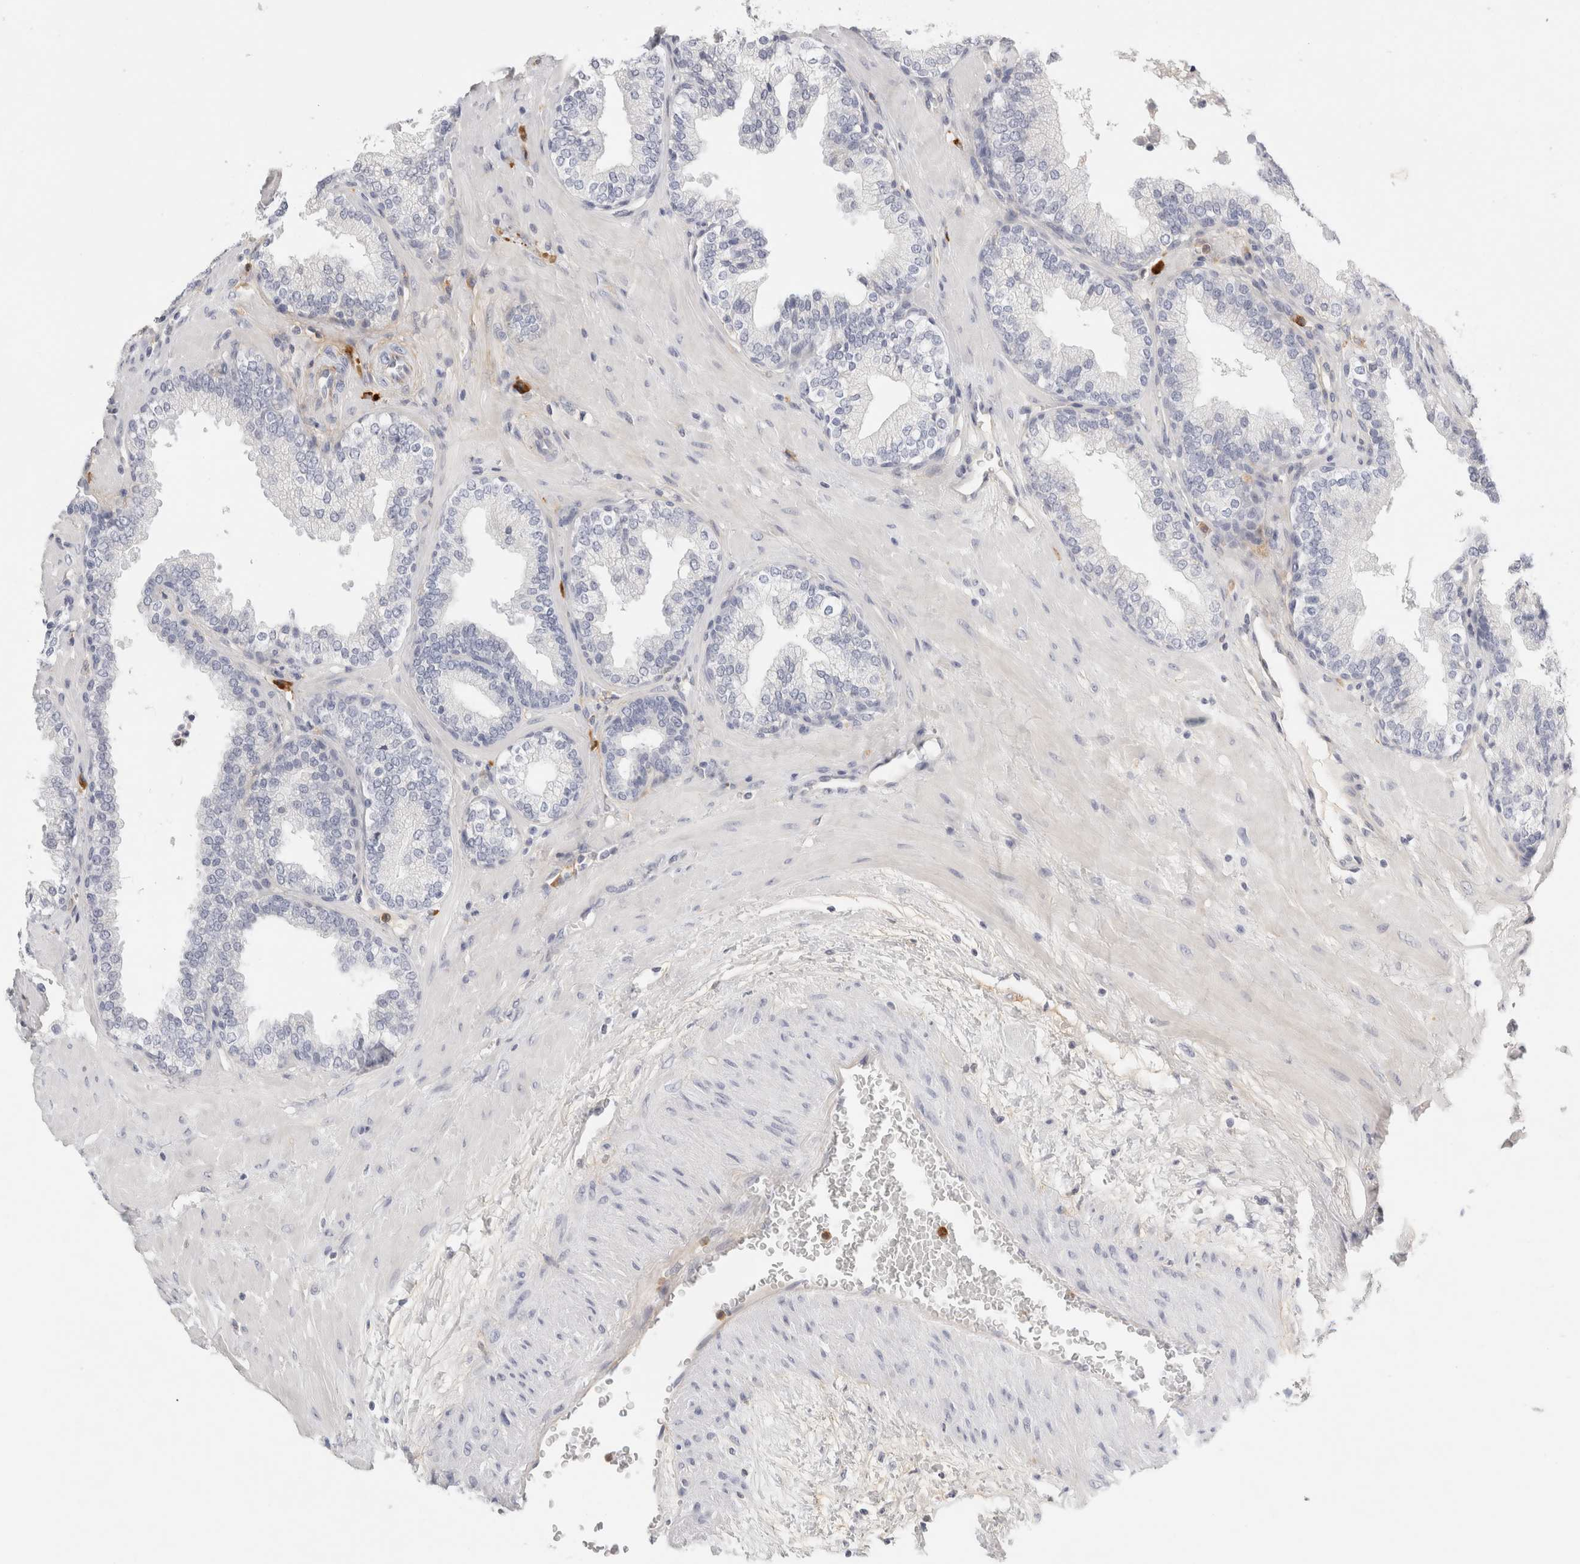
{"staining": {"intensity": "negative", "quantity": "none", "location": "none"}, "tissue": "prostate", "cell_type": "Glandular cells", "image_type": "normal", "snomed": [{"axis": "morphology", "description": "Normal tissue, NOS"}, {"axis": "topography", "description": "Prostate"}], "caption": "DAB immunohistochemical staining of normal prostate reveals no significant positivity in glandular cells. (DAB (3,3'-diaminobenzidine) immunohistochemistry visualized using brightfield microscopy, high magnification).", "gene": "FGL2", "patient": {"sex": "male", "age": 51}}